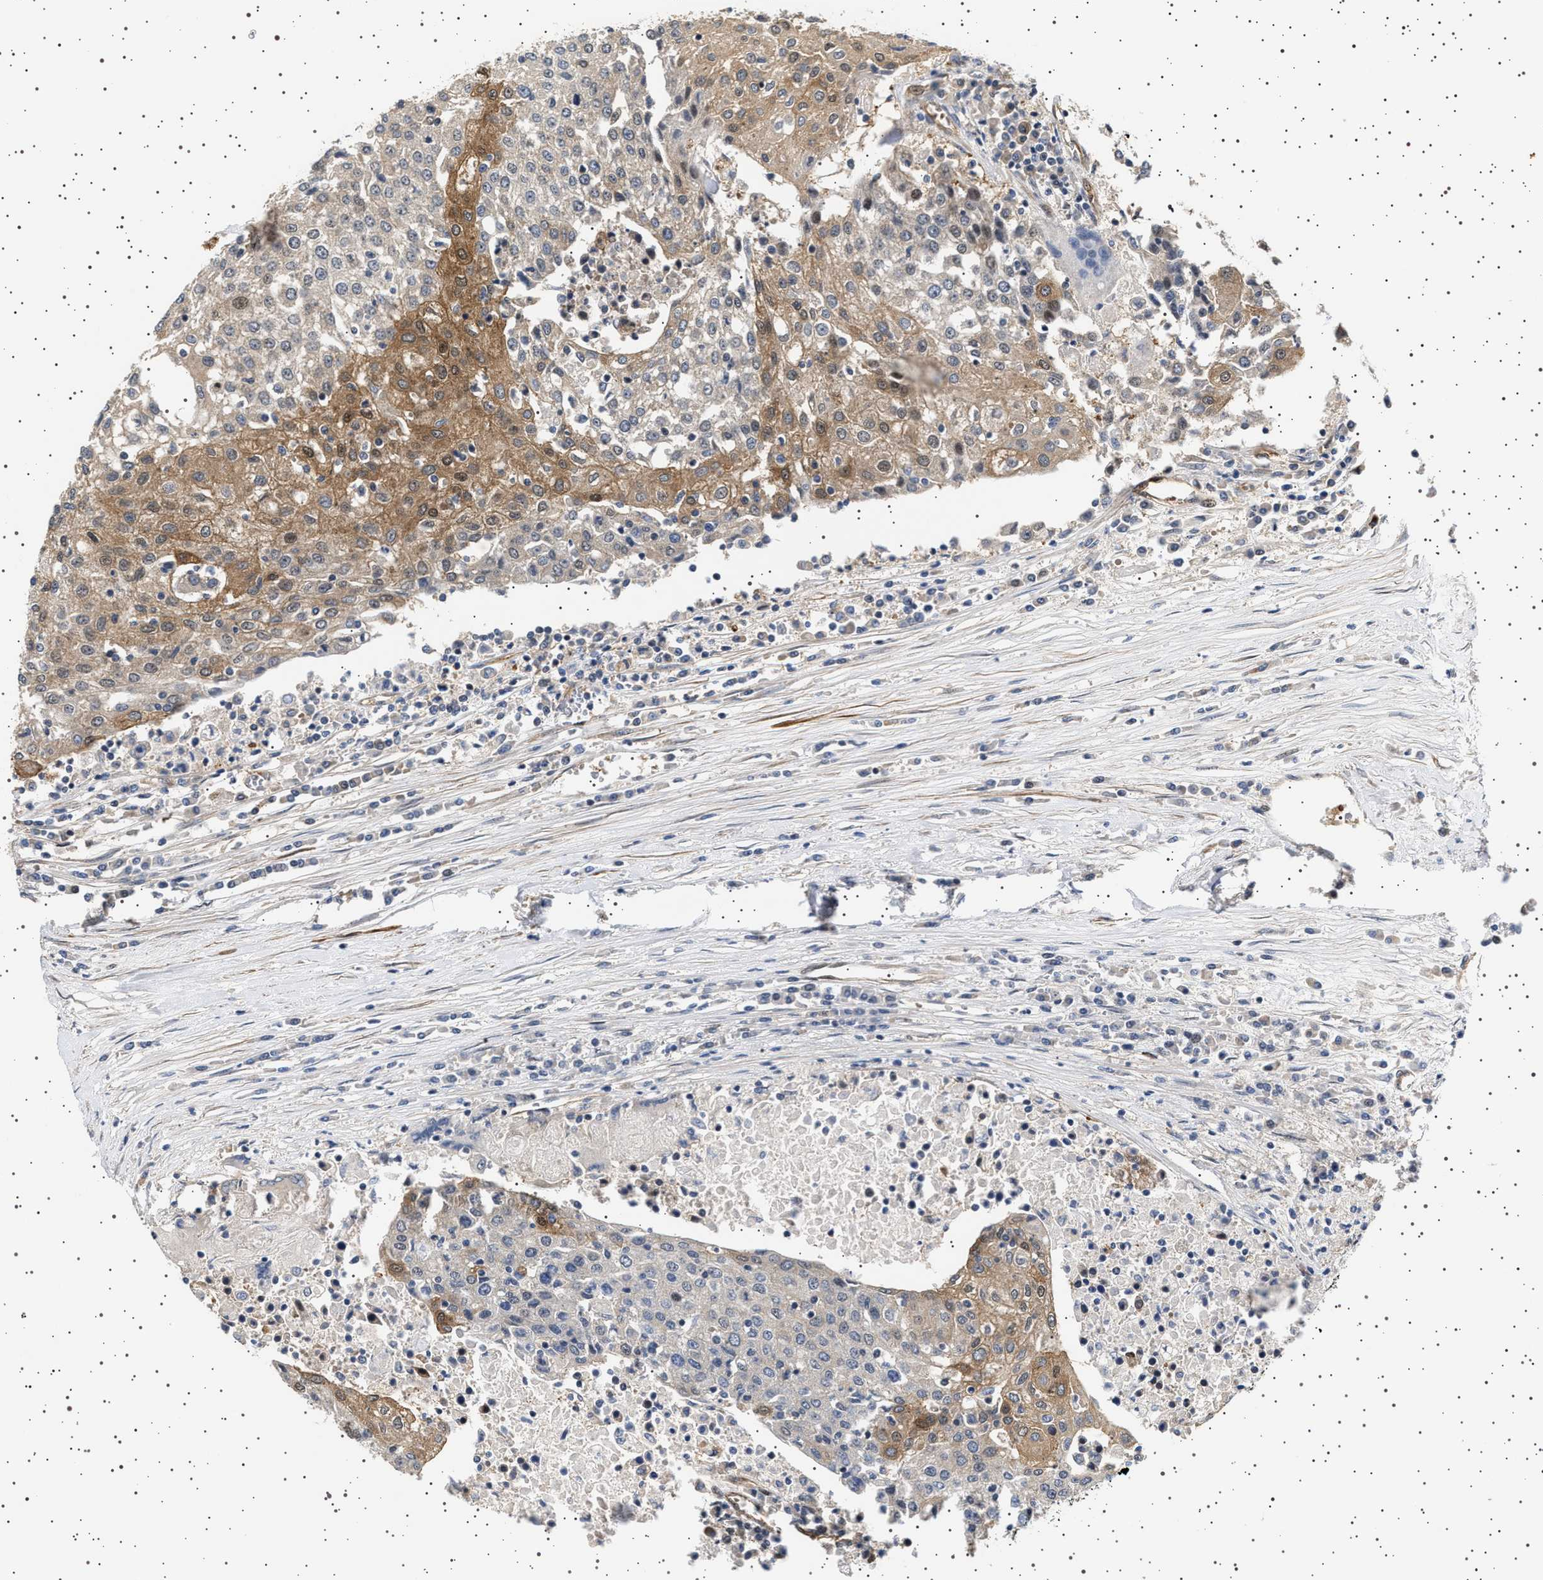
{"staining": {"intensity": "moderate", "quantity": "25%-75%", "location": "cytoplasmic/membranous"}, "tissue": "urothelial cancer", "cell_type": "Tumor cells", "image_type": "cancer", "snomed": [{"axis": "morphology", "description": "Urothelial carcinoma, High grade"}, {"axis": "topography", "description": "Urinary bladder"}], "caption": "IHC (DAB) staining of urothelial carcinoma (high-grade) reveals moderate cytoplasmic/membranous protein staining in approximately 25%-75% of tumor cells.", "gene": "BAG3", "patient": {"sex": "female", "age": 85}}